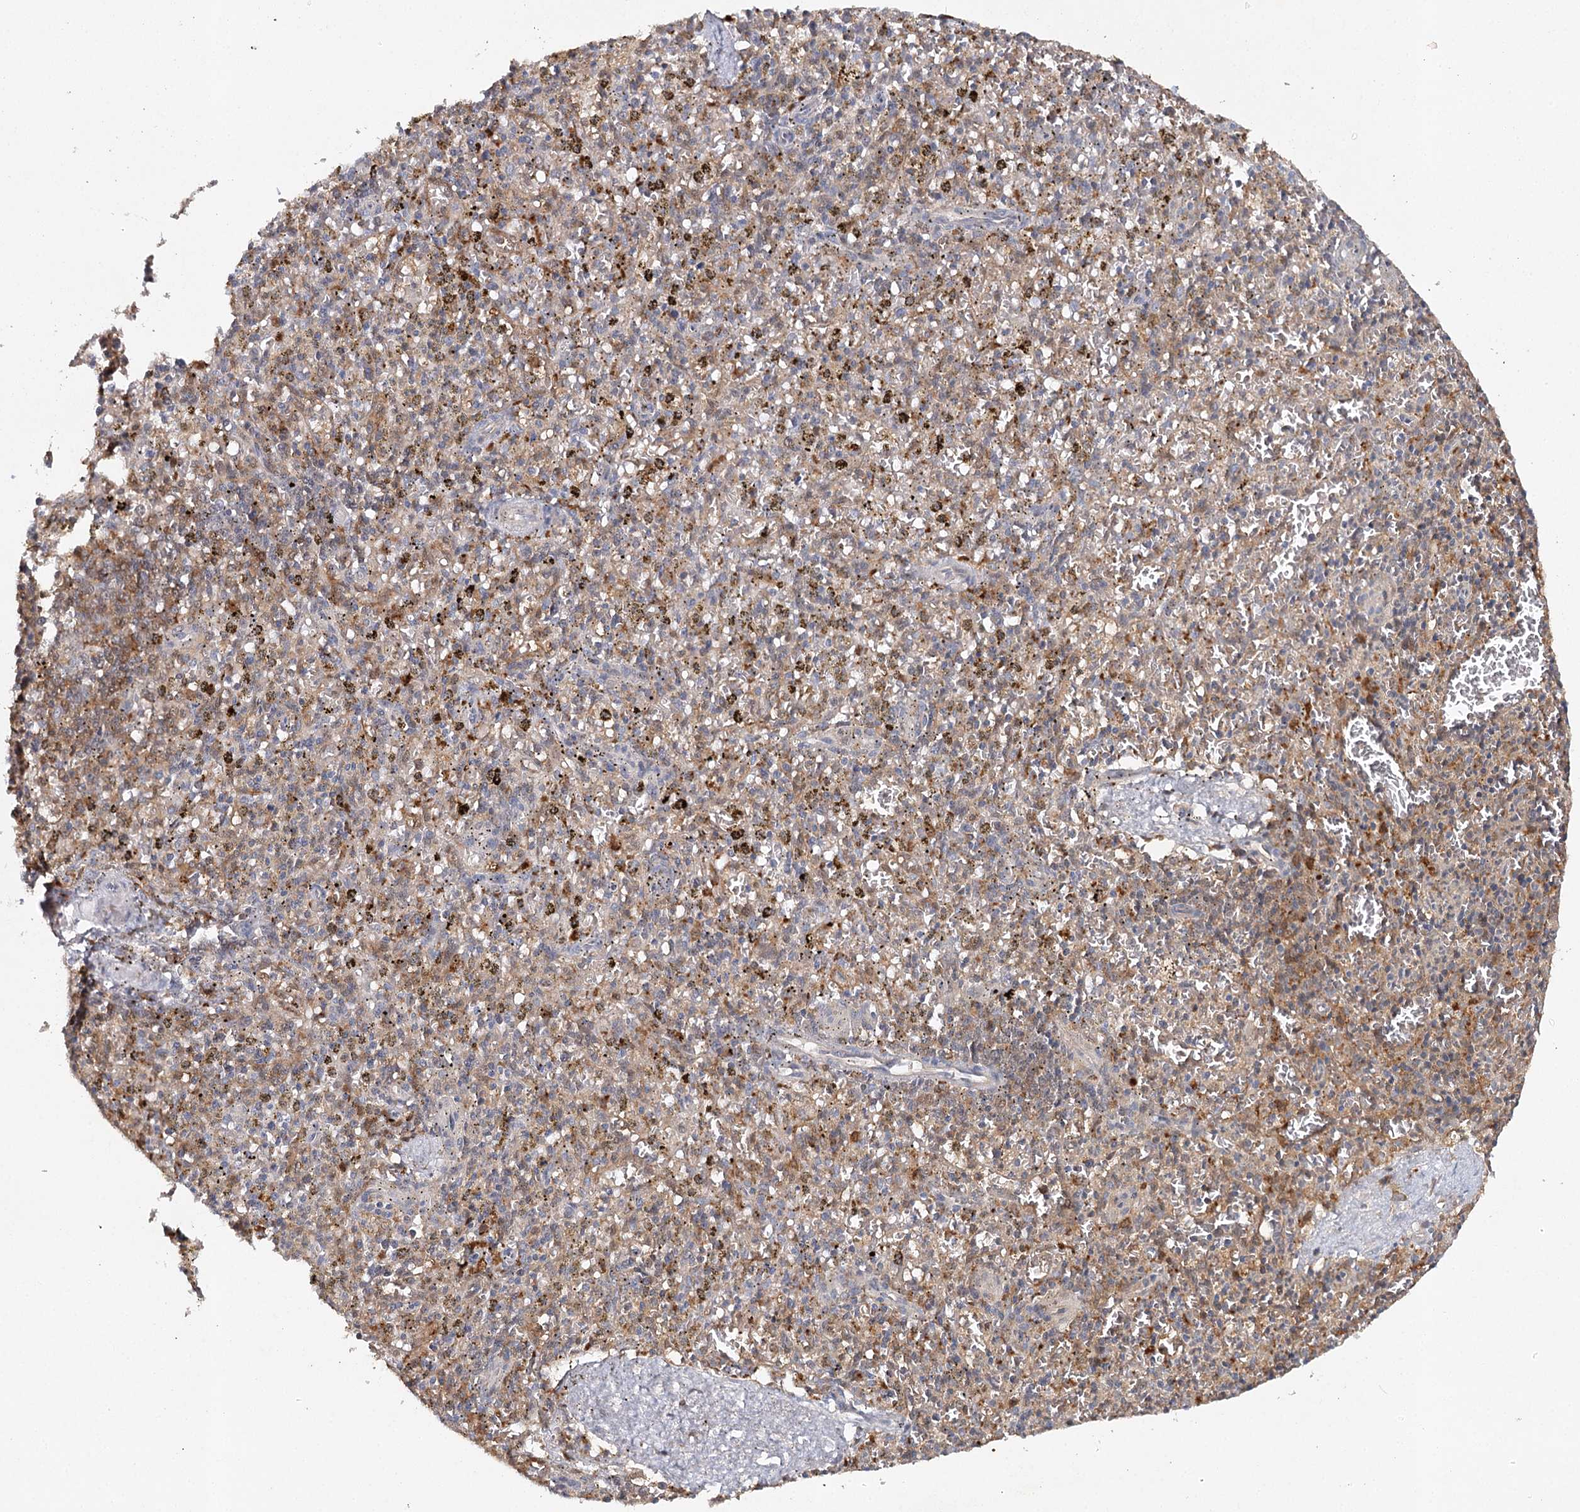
{"staining": {"intensity": "moderate", "quantity": "25%-75%", "location": "cytoplasmic/membranous"}, "tissue": "spleen", "cell_type": "Cells in red pulp", "image_type": "normal", "snomed": [{"axis": "morphology", "description": "Normal tissue, NOS"}, {"axis": "topography", "description": "Spleen"}], "caption": "Protein expression analysis of benign spleen exhibits moderate cytoplasmic/membranous positivity in approximately 25%-75% of cells in red pulp.", "gene": "SLC41A2", "patient": {"sex": "male", "age": 72}}